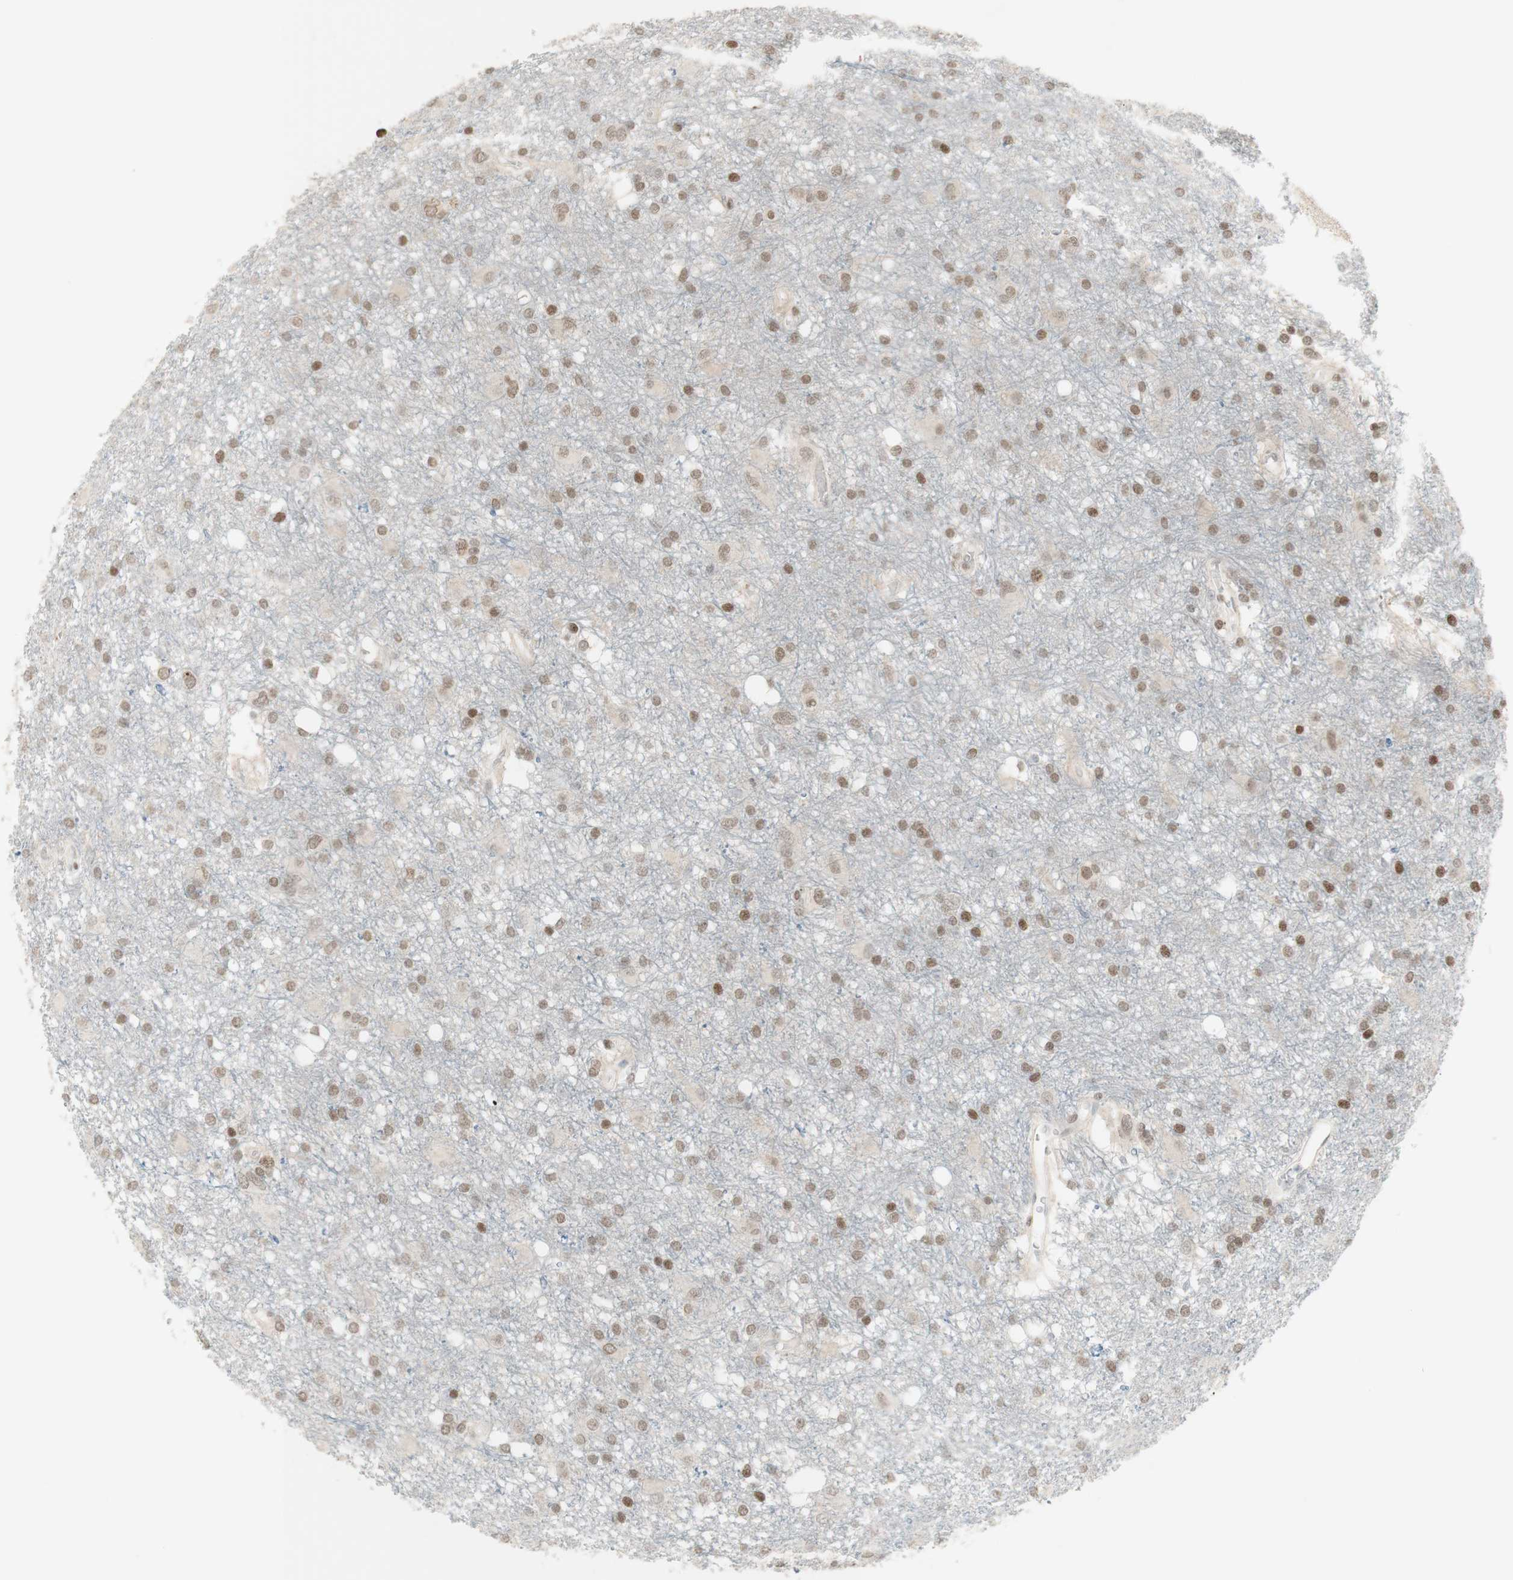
{"staining": {"intensity": "moderate", "quantity": ">75%", "location": "nuclear"}, "tissue": "glioma", "cell_type": "Tumor cells", "image_type": "cancer", "snomed": [{"axis": "morphology", "description": "Glioma, malignant, High grade"}, {"axis": "topography", "description": "Brain"}], "caption": "High-power microscopy captured an immunohistochemistry histopathology image of glioma, revealing moderate nuclear expression in approximately >75% of tumor cells.", "gene": "C1orf116", "patient": {"sex": "female", "age": 59}}